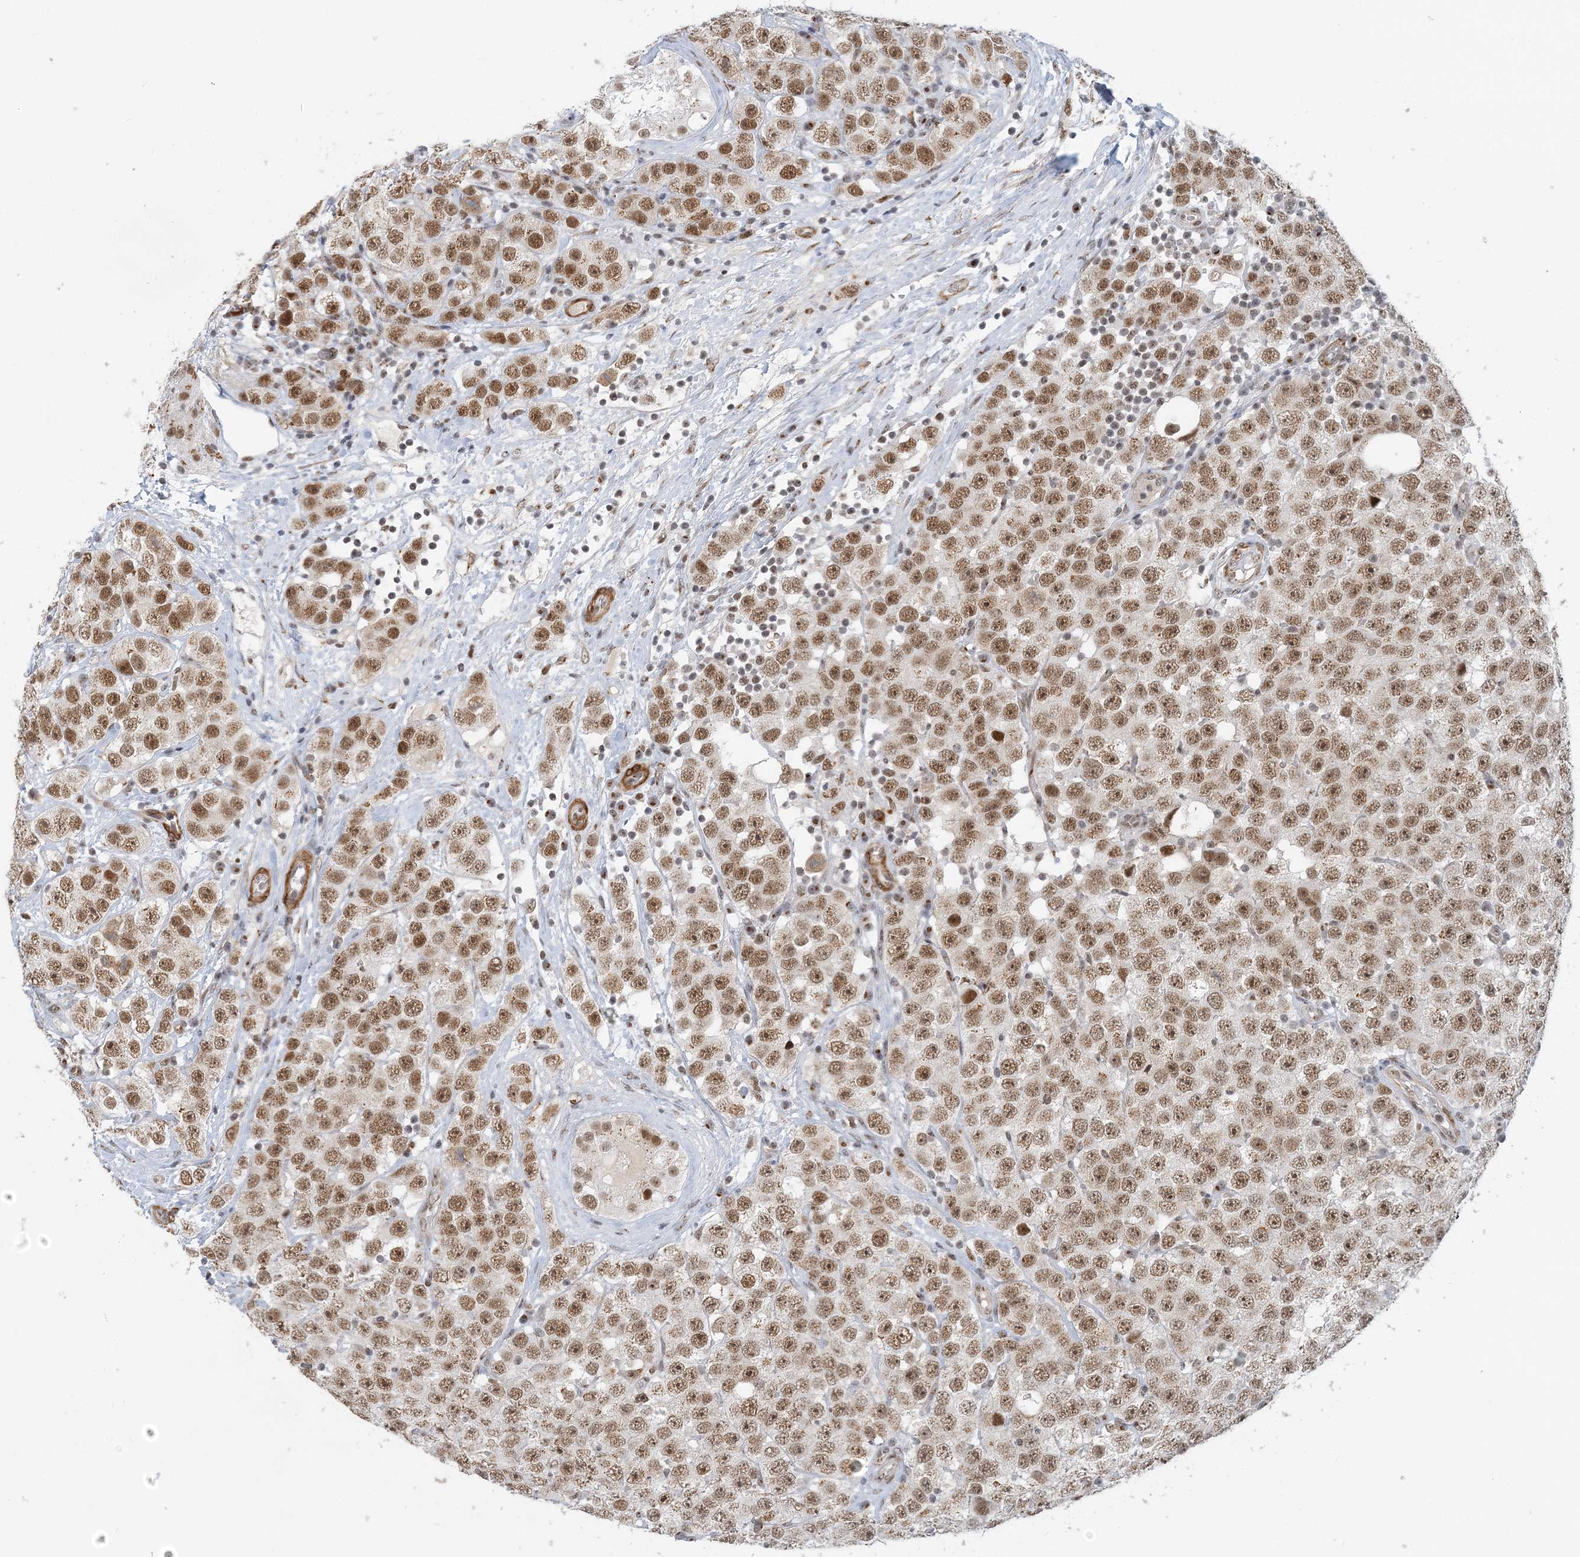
{"staining": {"intensity": "moderate", "quantity": ">75%", "location": "nuclear"}, "tissue": "testis cancer", "cell_type": "Tumor cells", "image_type": "cancer", "snomed": [{"axis": "morphology", "description": "Seminoma, NOS"}, {"axis": "topography", "description": "Testis"}], "caption": "Protein staining of testis cancer tissue reveals moderate nuclear positivity in about >75% of tumor cells.", "gene": "PLRG1", "patient": {"sex": "male", "age": 28}}